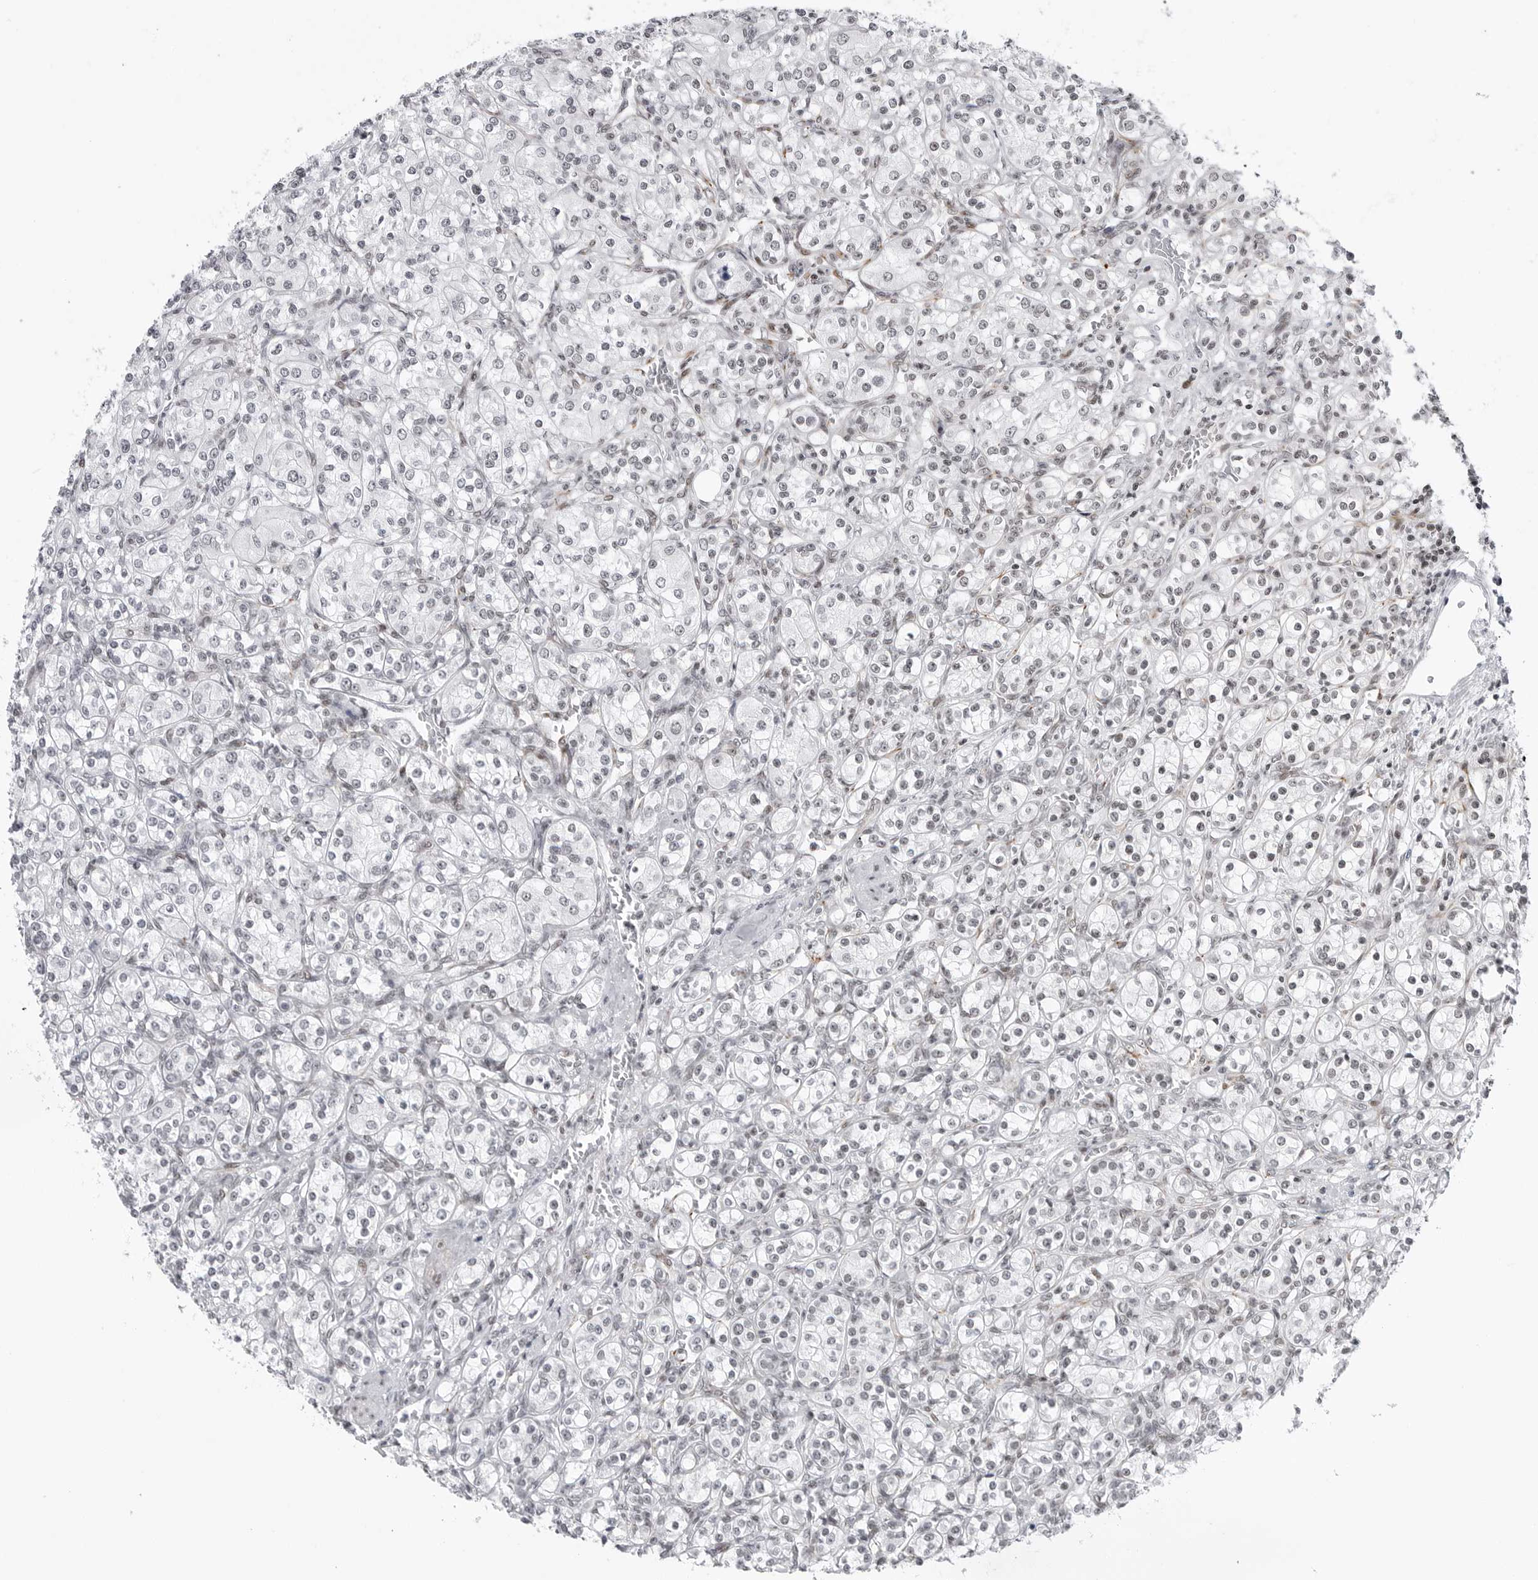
{"staining": {"intensity": "negative", "quantity": "none", "location": "none"}, "tissue": "renal cancer", "cell_type": "Tumor cells", "image_type": "cancer", "snomed": [{"axis": "morphology", "description": "Adenocarcinoma, NOS"}, {"axis": "topography", "description": "Kidney"}], "caption": "Immunohistochemical staining of renal adenocarcinoma displays no significant positivity in tumor cells.", "gene": "TRIM66", "patient": {"sex": "male", "age": 77}}